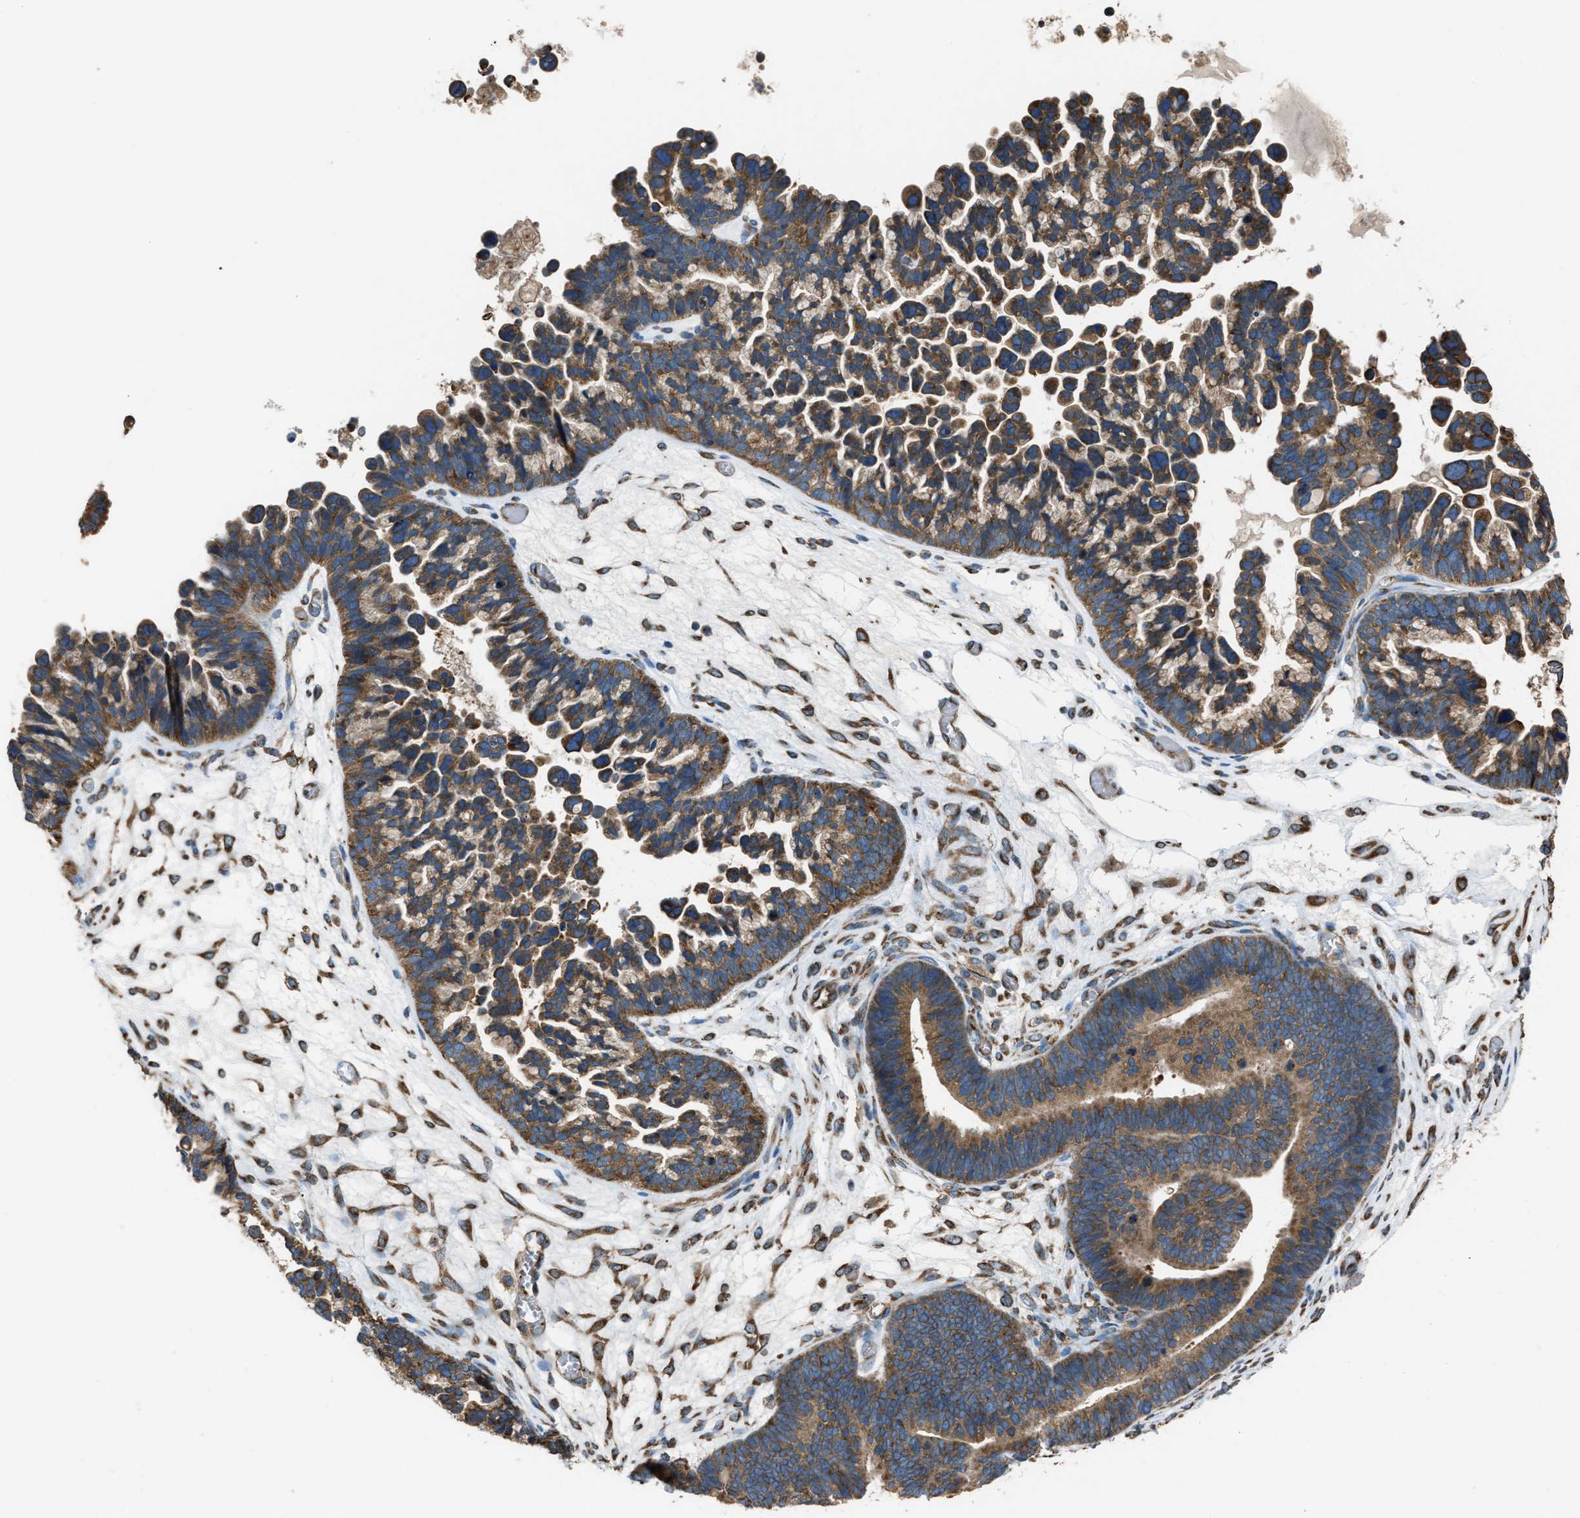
{"staining": {"intensity": "strong", "quantity": ">75%", "location": "cytoplasmic/membranous"}, "tissue": "ovarian cancer", "cell_type": "Tumor cells", "image_type": "cancer", "snomed": [{"axis": "morphology", "description": "Cystadenocarcinoma, serous, NOS"}, {"axis": "topography", "description": "Ovary"}], "caption": "IHC staining of ovarian serous cystadenocarcinoma, which displays high levels of strong cytoplasmic/membranous positivity in about >75% of tumor cells indicating strong cytoplasmic/membranous protein positivity. The staining was performed using DAB (brown) for protein detection and nuclei were counterstained in hematoxylin (blue).", "gene": "TRPC1", "patient": {"sex": "female", "age": 56}}